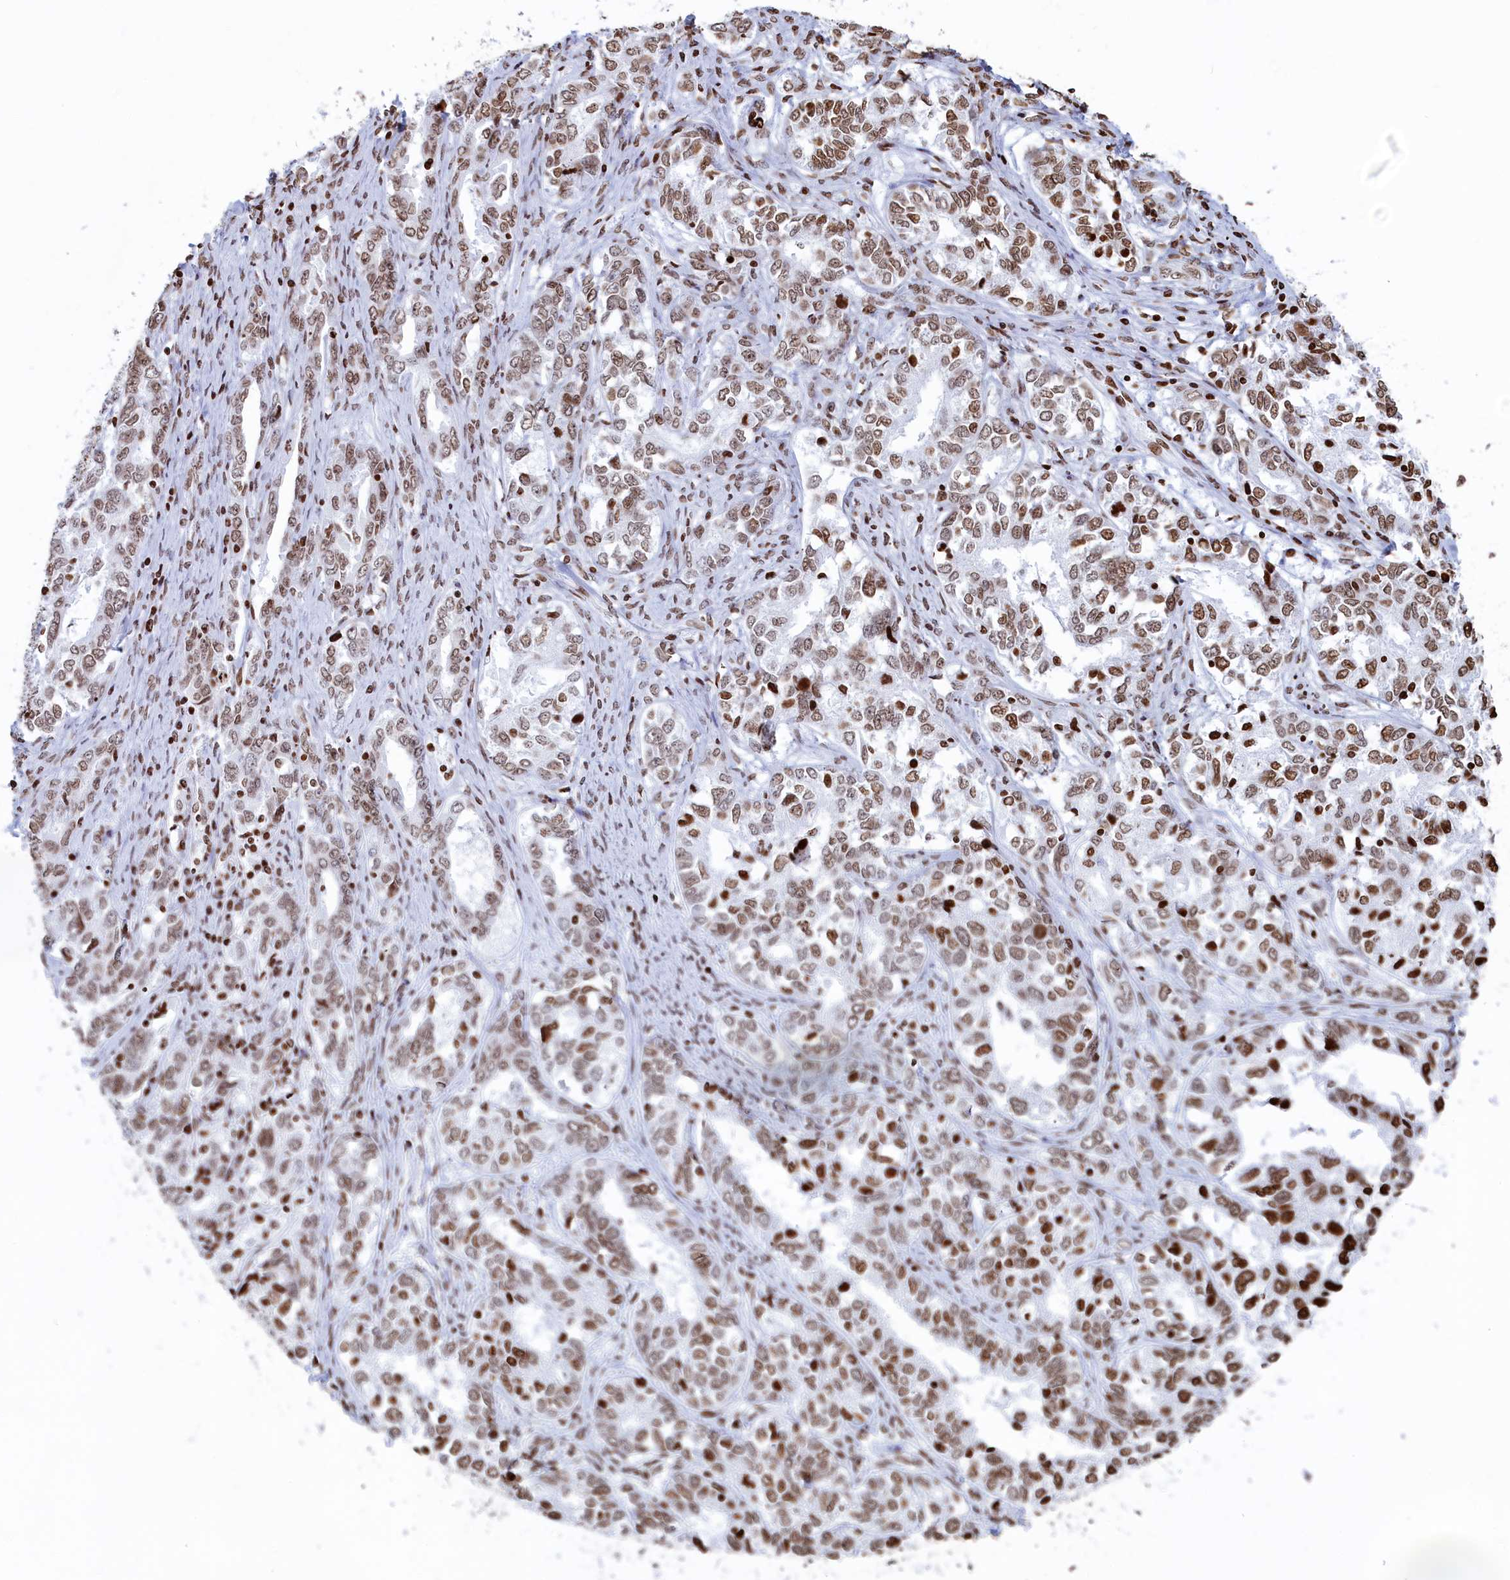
{"staining": {"intensity": "moderate", "quantity": ">75%", "location": "nuclear"}, "tissue": "ovarian cancer", "cell_type": "Tumor cells", "image_type": "cancer", "snomed": [{"axis": "morphology", "description": "Carcinoma, endometroid"}, {"axis": "topography", "description": "Ovary"}], "caption": "Immunohistochemistry (IHC) photomicrograph of neoplastic tissue: human ovarian cancer (endometroid carcinoma) stained using IHC displays medium levels of moderate protein expression localized specifically in the nuclear of tumor cells, appearing as a nuclear brown color.", "gene": "APOBEC3A", "patient": {"sex": "female", "age": 62}}